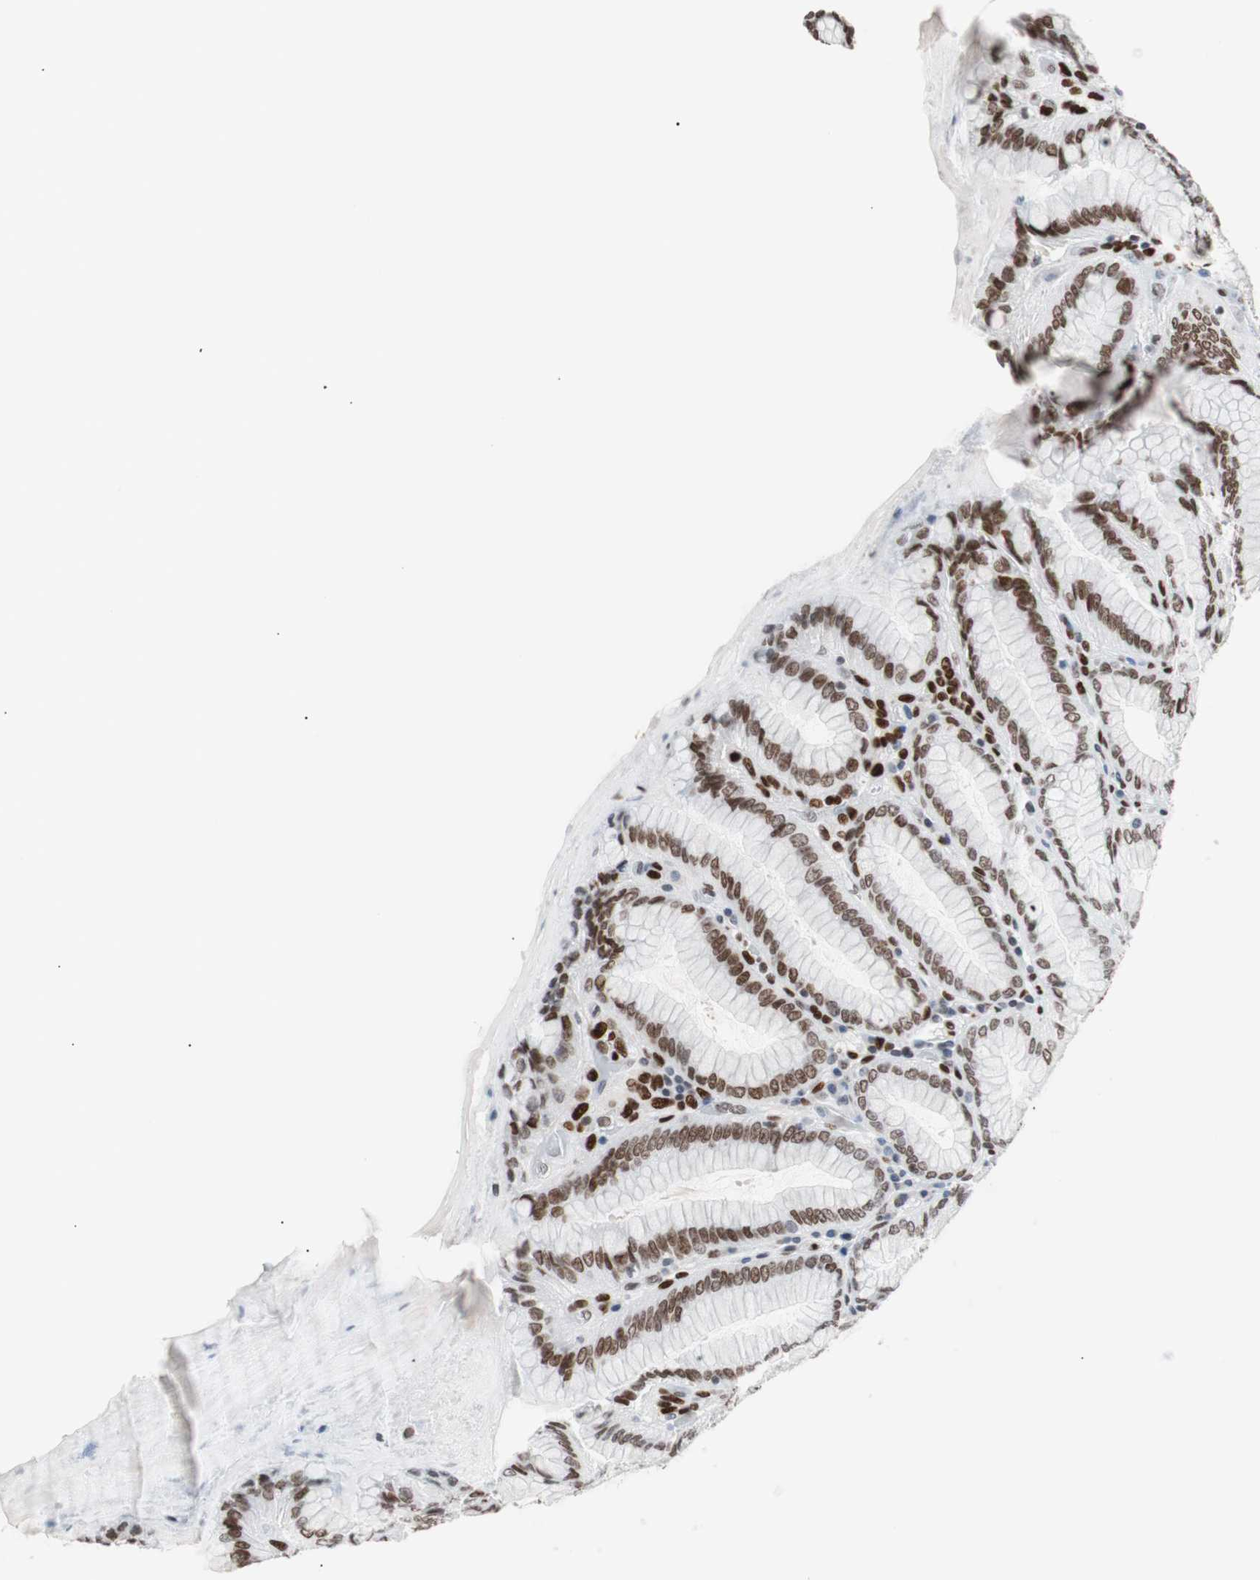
{"staining": {"intensity": "moderate", "quantity": "25%-75%", "location": "nuclear"}, "tissue": "stomach", "cell_type": "Glandular cells", "image_type": "normal", "snomed": [{"axis": "morphology", "description": "Normal tissue, NOS"}, {"axis": "topography", "description": "Stomach, lower"}], "caption": "Glandular cells demonstrate medium levels of moderate nuclear expression in approximately 25%-75% of cells in unremarkable stomach.", "gene": "CEBPB", "patient": {"sex": "female", "age": 76}}